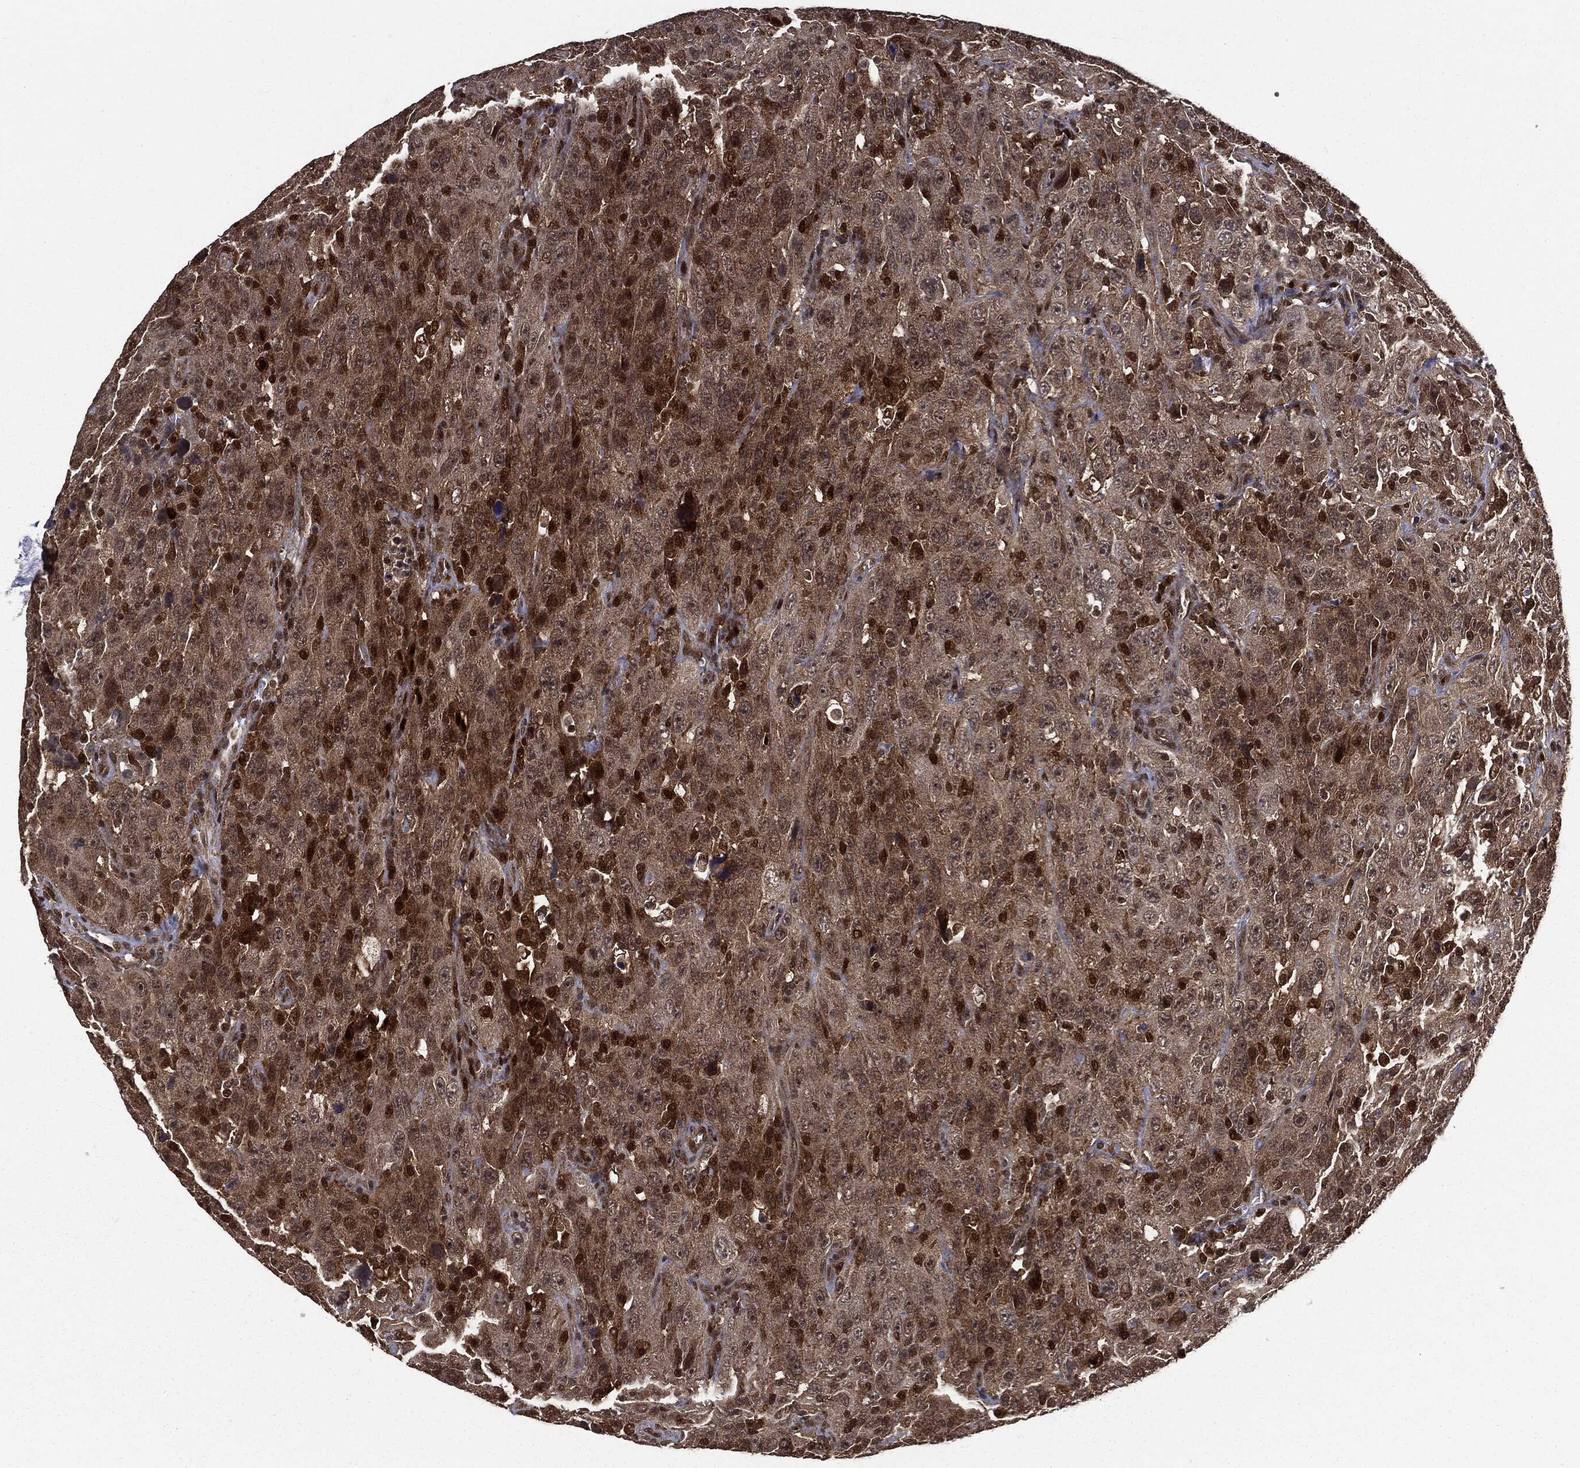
{"staining": {"intensity": "moderate", "quantity": "25%-75%", "location": "cytoplasmic/membranous,nuclear"}, "tissue": "urothelial cancer", "cell_type": "Tumor cells", "image_type": "cancer", "snomed": [{"axis": "morphology", "description": "Urothelial carcinoma, NOS"}, {"axis": "morphology", "description": "Urothelial carcinoma, High grade"}, {"axis": "topography", "description": "Urinary bladder"}], "caption": "High-grade urothelial carcinoma stained with a brown dye reveals moderate cytoplasmic/membranous and nuclear positive expression in about 25%-75% of tumor cells.", "gene": "PTPA", "patient": {"sex": "female", "age": 73}}